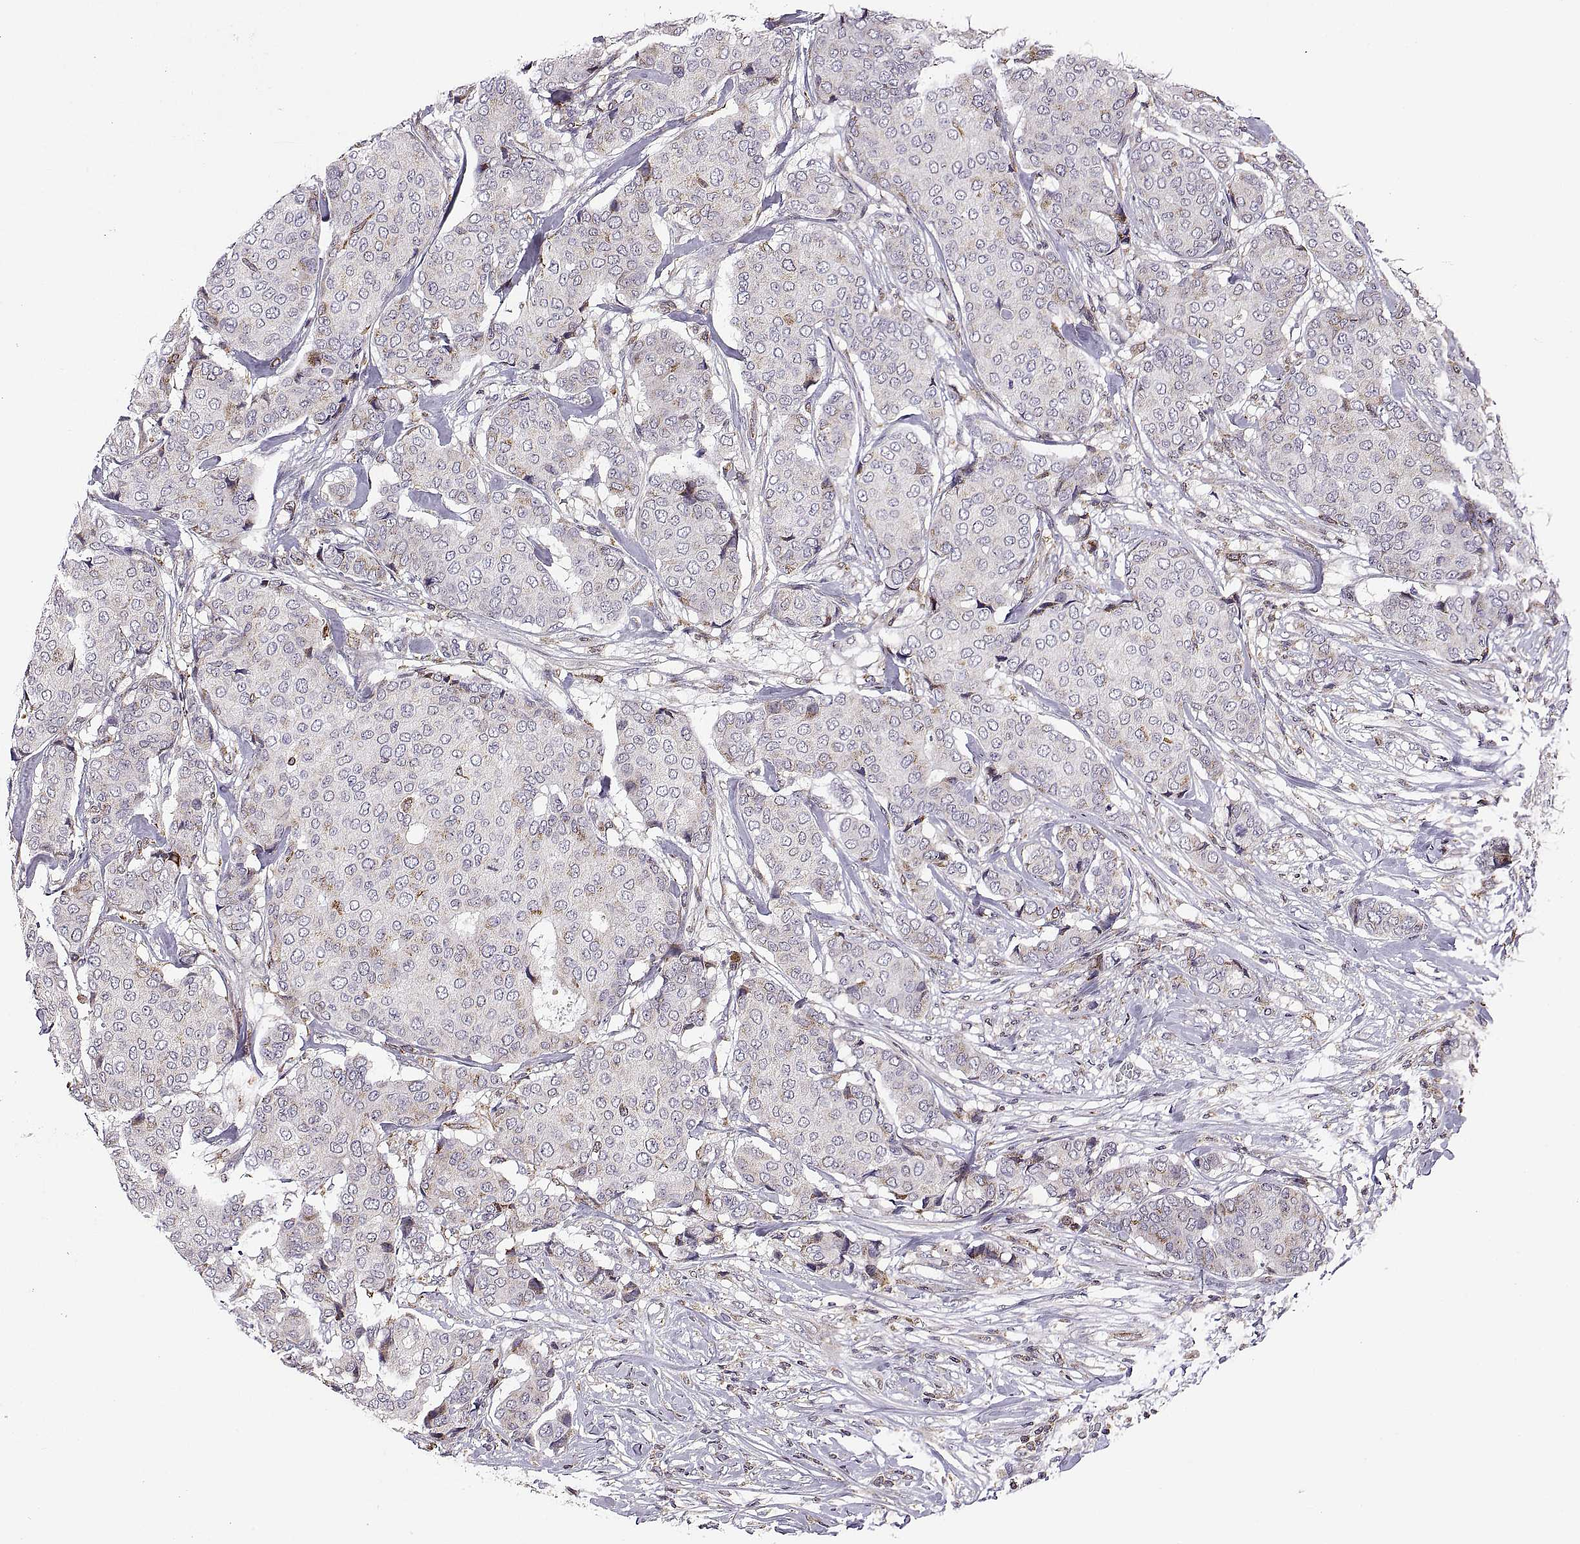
{"staining": {"intensity": "weak", "quantity": "<25%", "location": "cytoplasmic/membranous"}, "tissue": "breast cancer", "cell_type": "Tumor cells", "image_type": "cancer", "snomed": [{"axis": "morphology", "description": "Duct carcinoma"}, {"axis": "topography", "description": "Breast"}], "caption": "The histopathology image reveals no staining of tumor cells in breast cancer. Brightfield microscopy of immunohistochemistry (IHC) stained with DAB (brown) and hematoxylin (blue), captured at high magnification.", "gene": "ACAP1", "patient": {"sex": "female", "age": 75}}